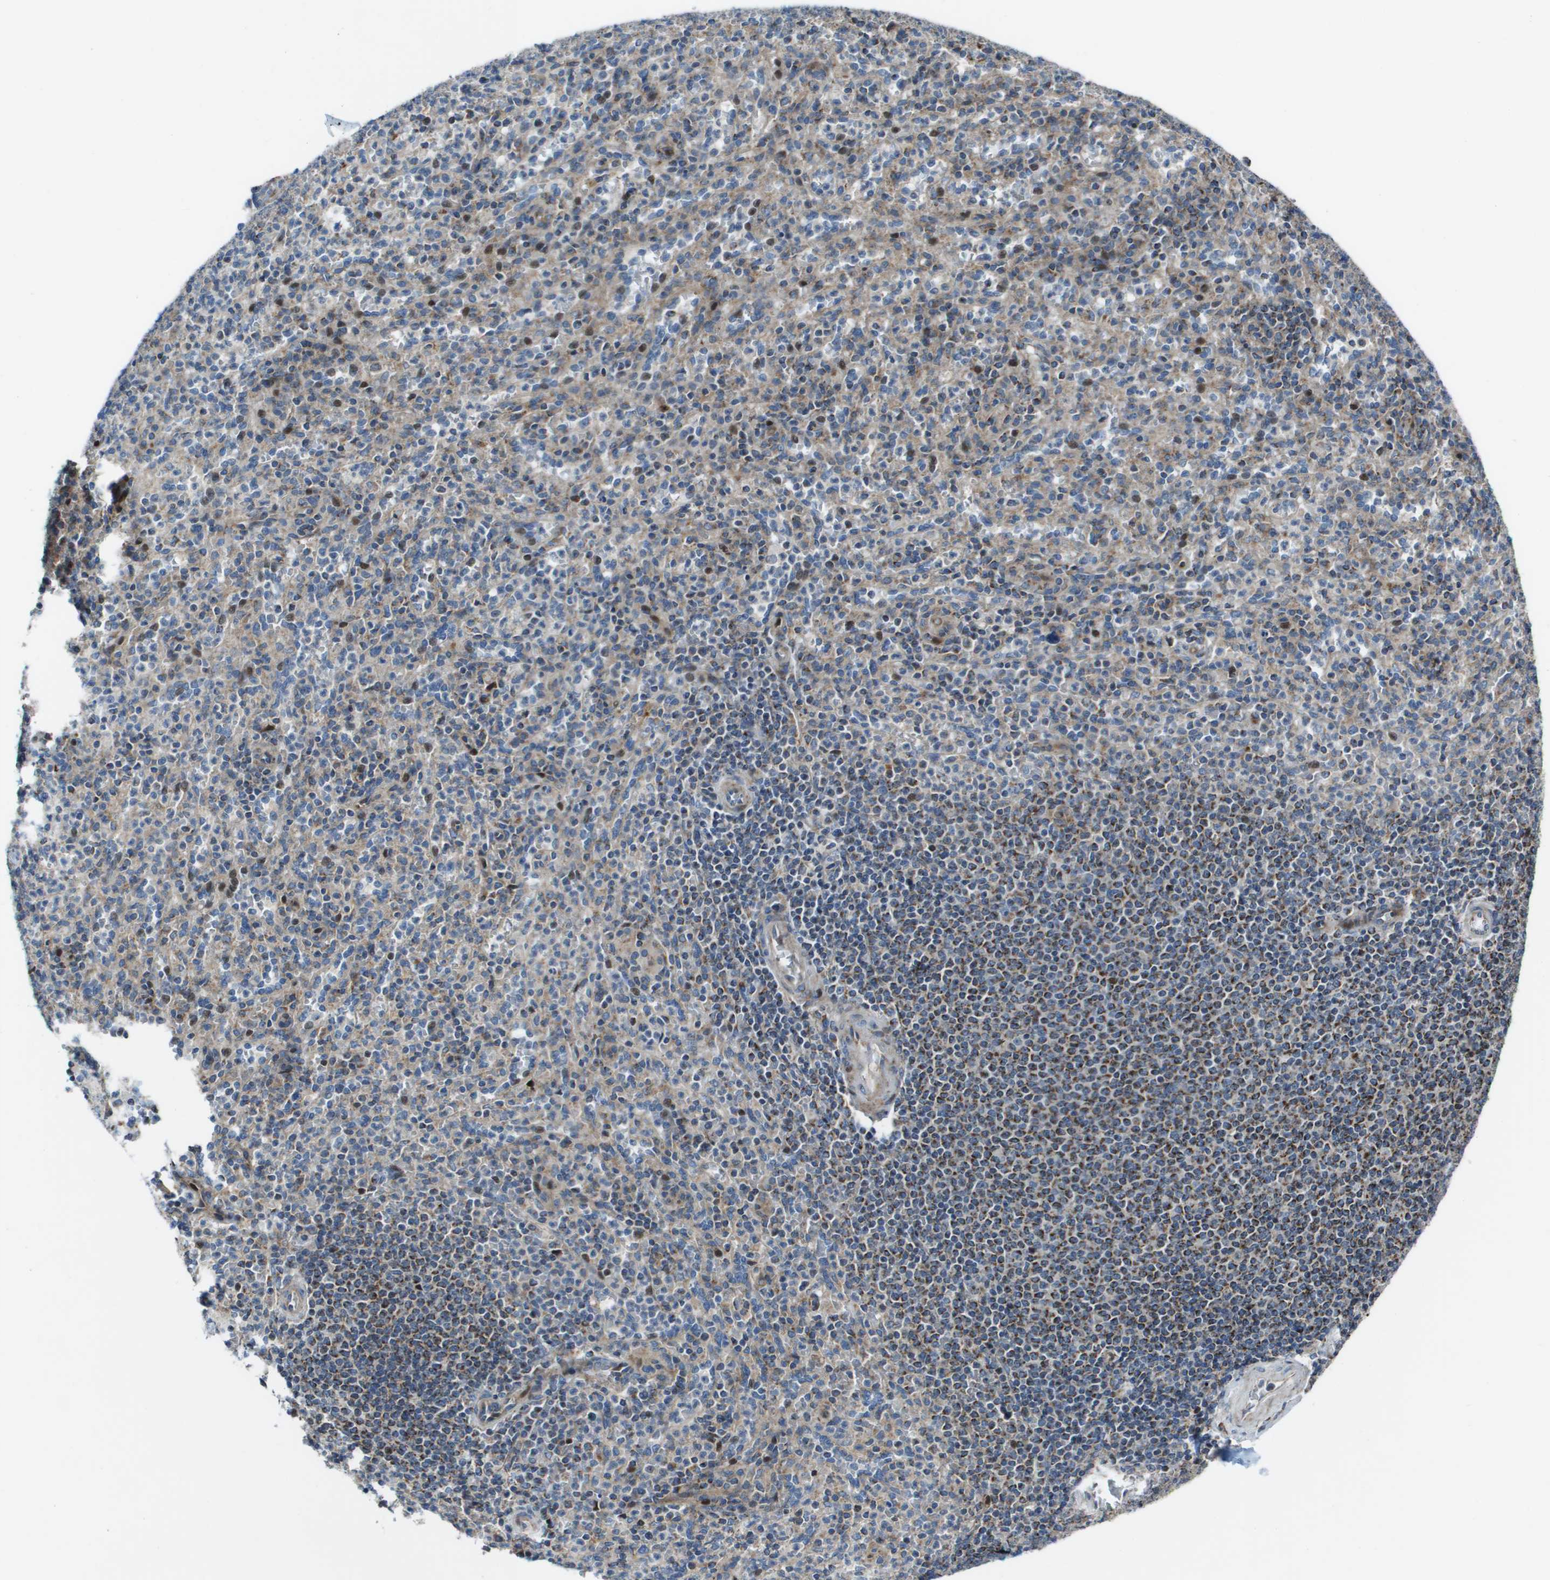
{"staining": {"intensity": "weak", "quantity": "<25%", "location": "cytoplasmic/membranous"}, "tissue": "spleen", "cell_type": "Cells in red pulp", "image_type": "normal", "snomed": [{"axis": "morphology", "description": "Normal tissue, NOS"}, {"axis": "topography", "description": "Spleen"}], "caption": "The histopathology image demonstrates no significant expression in cells in red pulp of spleen. (DAB immunohistochemistry (IHC) with hematoxylin counter stain).", "gene": "MGAT3", "patient": {"sex": "male", "age": 36}}